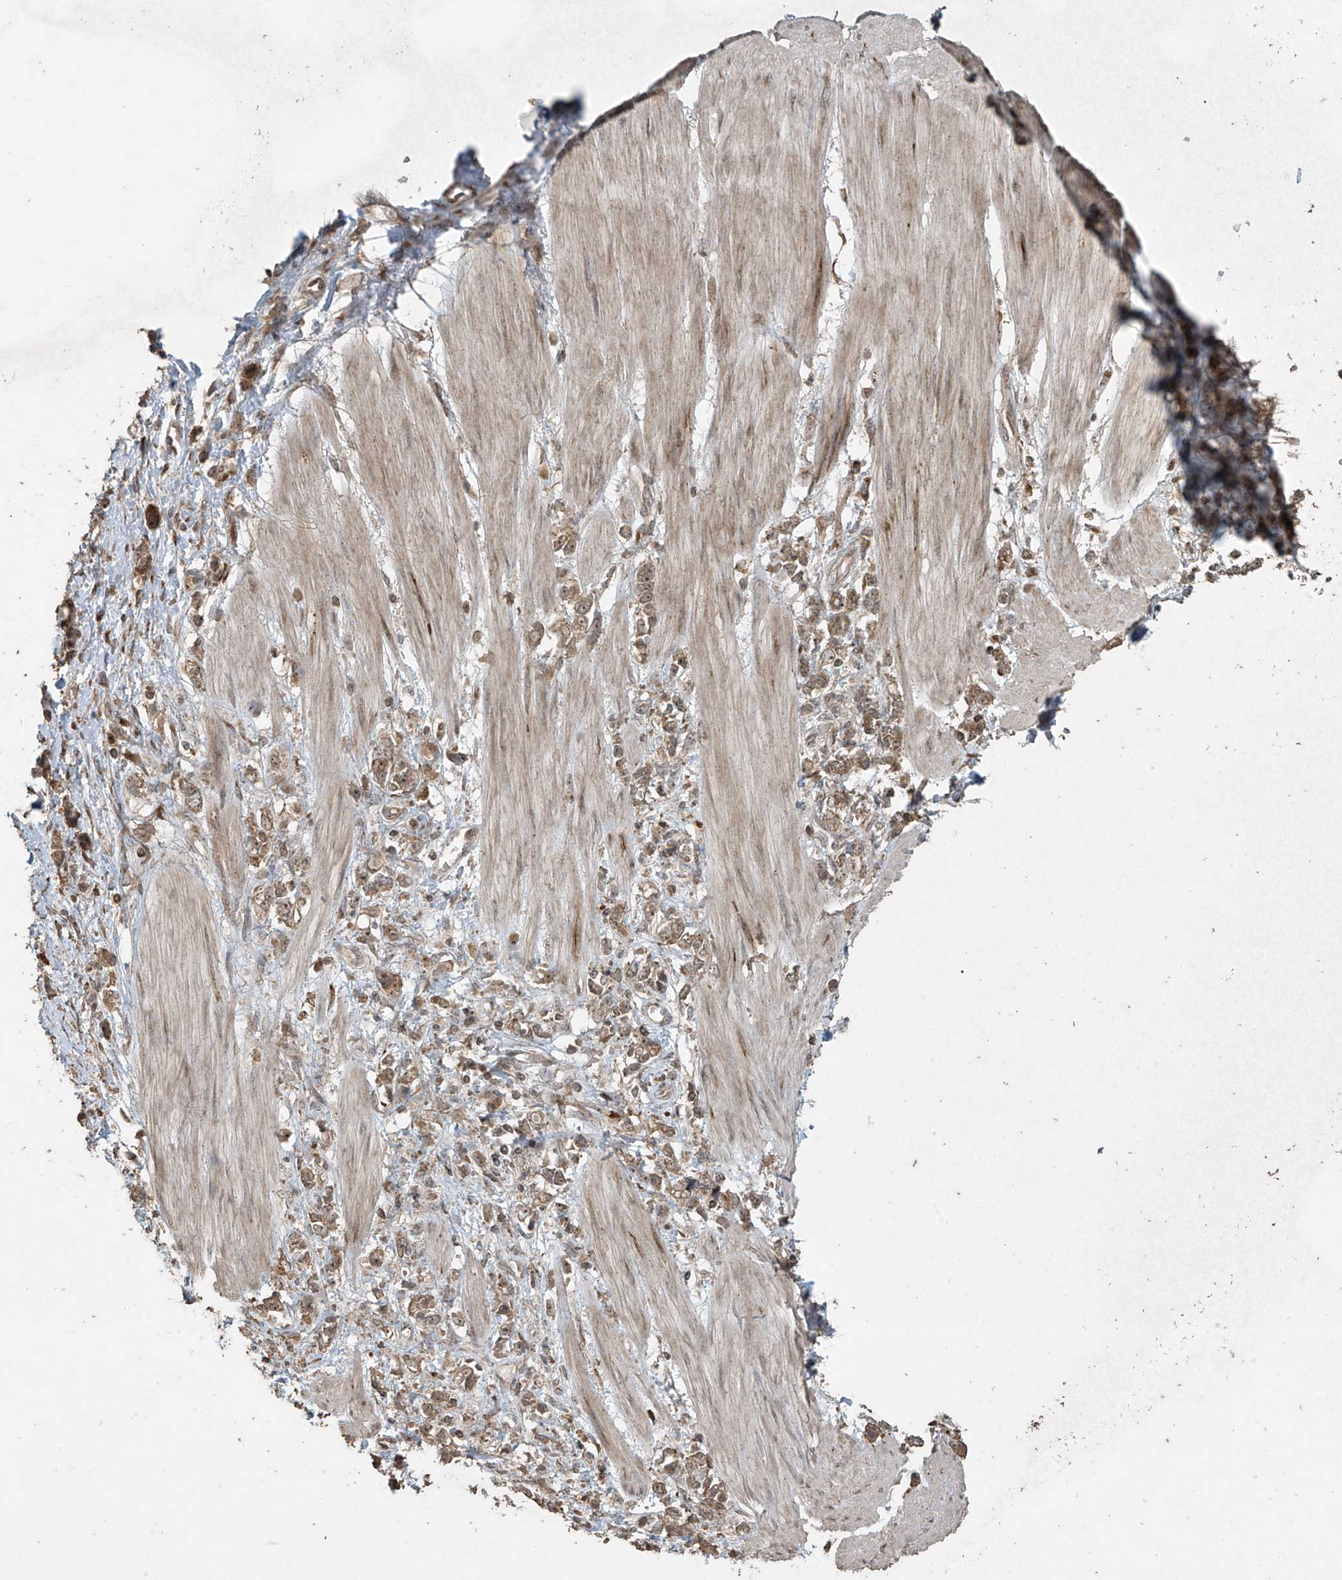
{"staining": {"intensity": "moderate", "quantity": ">75%", "location": "cytoplasmic/membranous"}, "tissue": "stomach cancer", "cell_type": "Tumor cells", "image_type": "cancer", "snomed": [{"axis": "morphology", "description": "Adenocarcinoma, NOS"}, {"axis": "topography", "description": "Stomach"}], "caption": "This histopathology image demonstrates immunohistochemistry (IHC) staining of human stomach cancer (adenocarcinoma), with medium moderate cytoplasmic/membranous staining in about >75% of tumor cells.", "gene": "PGPEP1", "patient": {"sex": "female", "age": 76}}